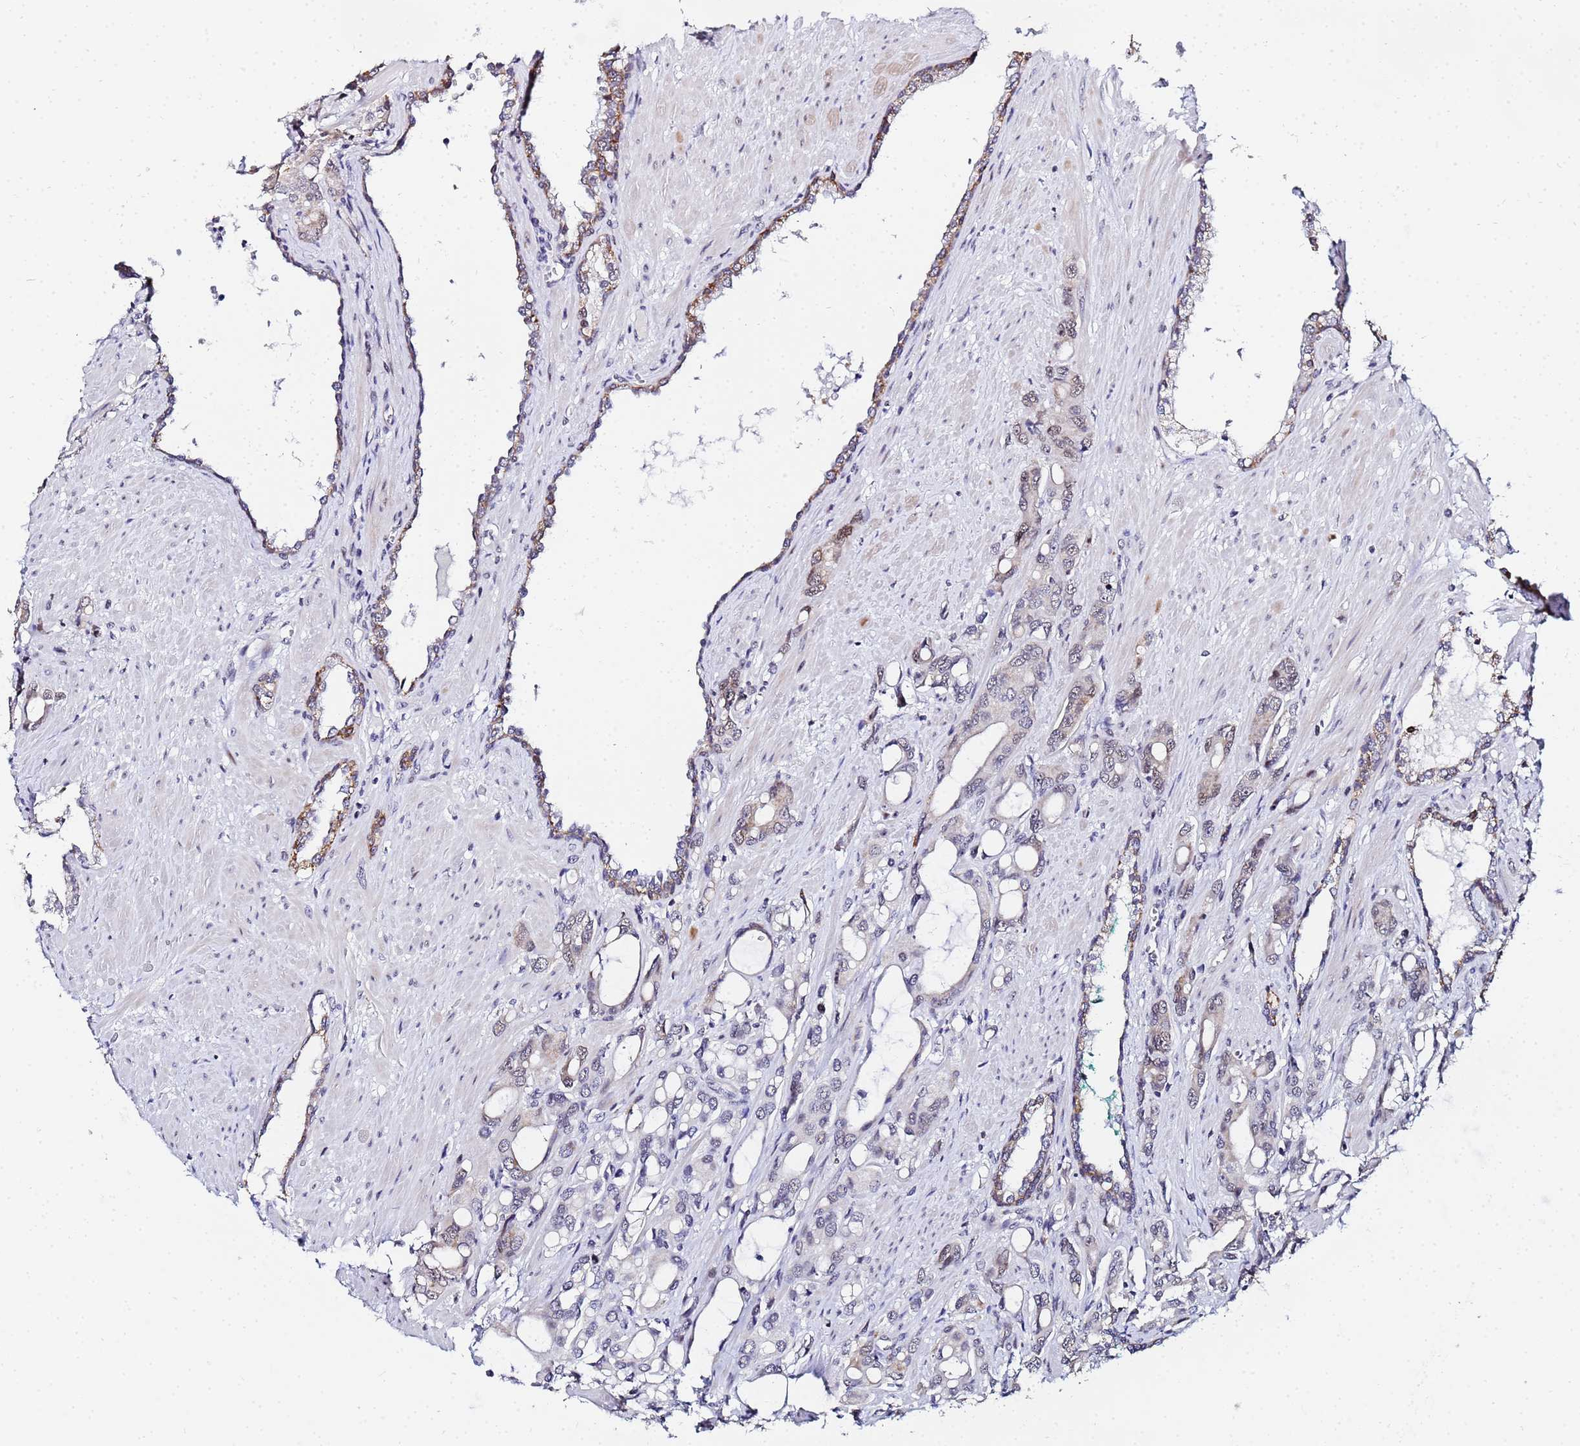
{"staining": {"intensity": "weak", "quantity": "<25%", "location": "cytoplasmic/membranous"}, "tissue": "prostate cancer", "cell_type": "Tumor cells", "image_type": "cancer", "snomed": [{"axis": "morphology", "description": "Adenocarcinoma, High grade"}, {"axis": "topography", "description": "Prostate"}], "caption": "Protein analysis of prostate cancer exhibits no significant expression in tumor cells.", "gene": "CKMT1A", "patient": {"sex": "male", "age": 72}}